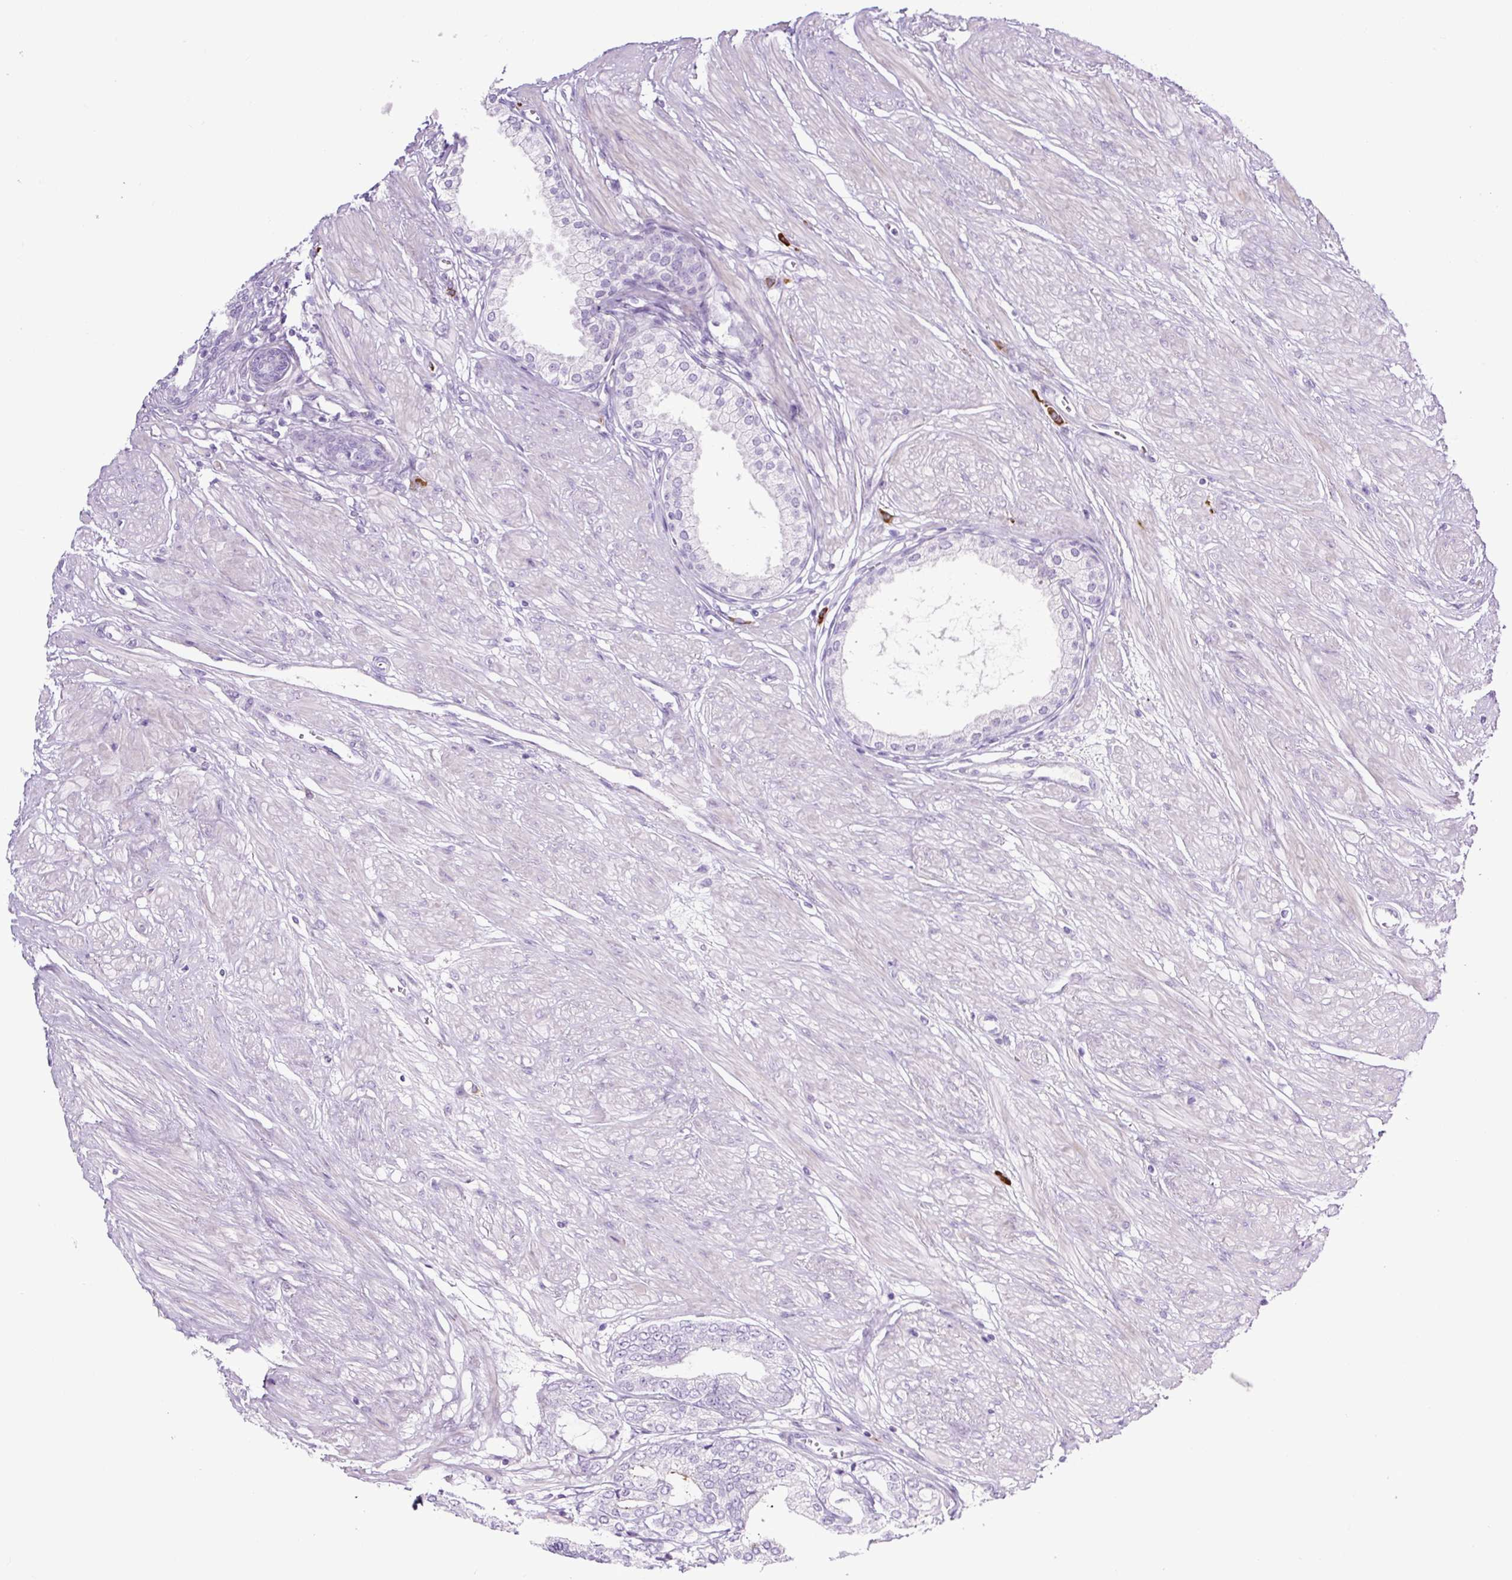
{"staining": {"intensity": "negative", "quantity": "none", "location": "none"}, "tissue": "prostate cancer", "cell_type": "Tumor cells", "image_type": "cancer", "snomed": [{"axis": "morphology", "description": "Adenocarcinoma, High grade"}, {"axis": "topography", "description": "Prostate and seminal vesicle, NOS"}], "caption": "Human adenocarcinoma (high-grade) (prostate) stained for a protein using immunohistochemistry (IHC) demonstrates no positivity in tumor cells.", "gene": "RNF212B", "patient": {"sex": "male", "age": 64}}